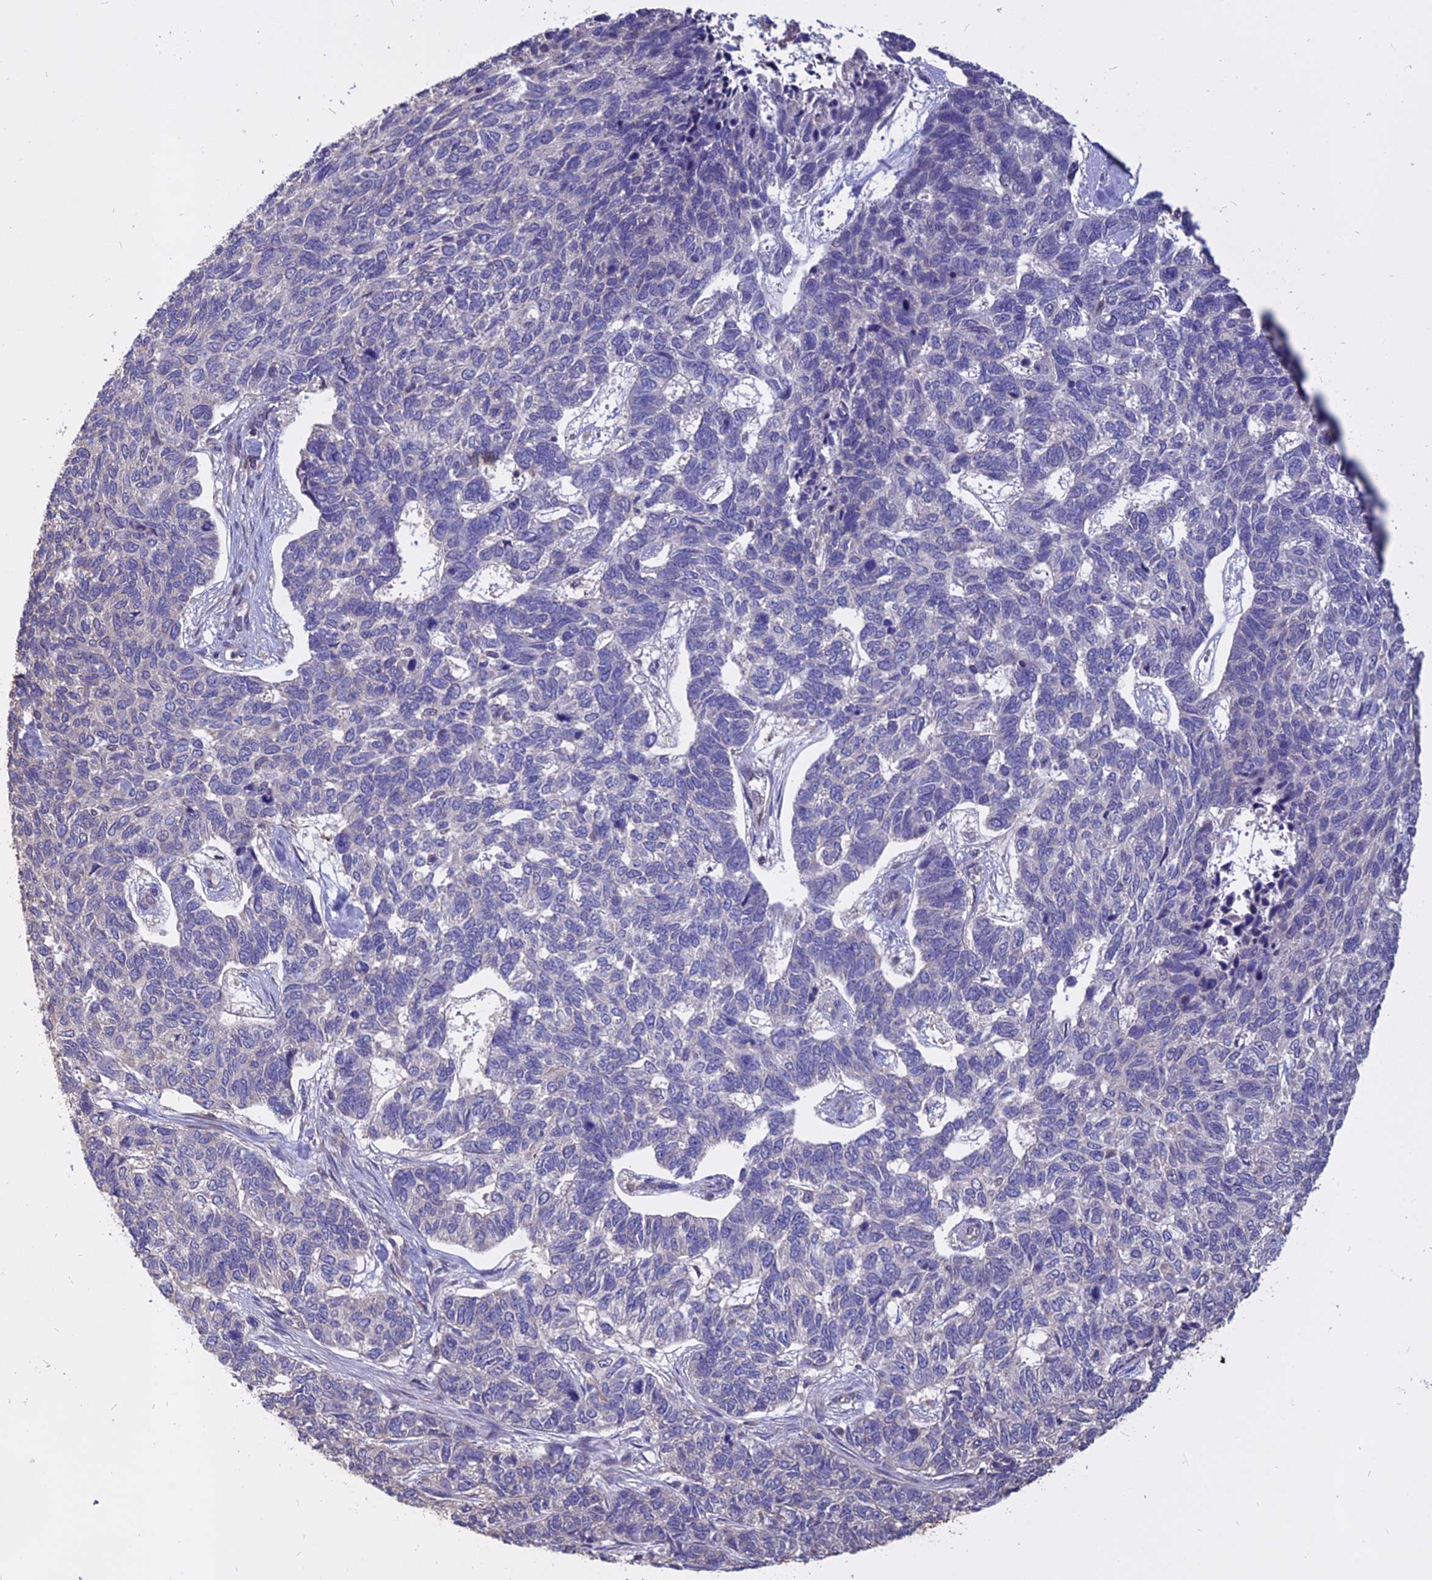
{"staining": {"intensity": "negative", "quantity": "none", "location": "none"}, "tissue": "skin cancer", "cell_type": "Tumor cells", "image_type": "cancer", "snomed": [{"axis": "morphology", "description": "Basal cell carcinoma"}, {"axis": "topography", "description": "Skin"}], "caption": "Skin cancer stained for a protein using immunohistochemistry shows no staining tumor cells.", "gene": "CARMIL2", "patient": {"sex": "female", "age": 65}}